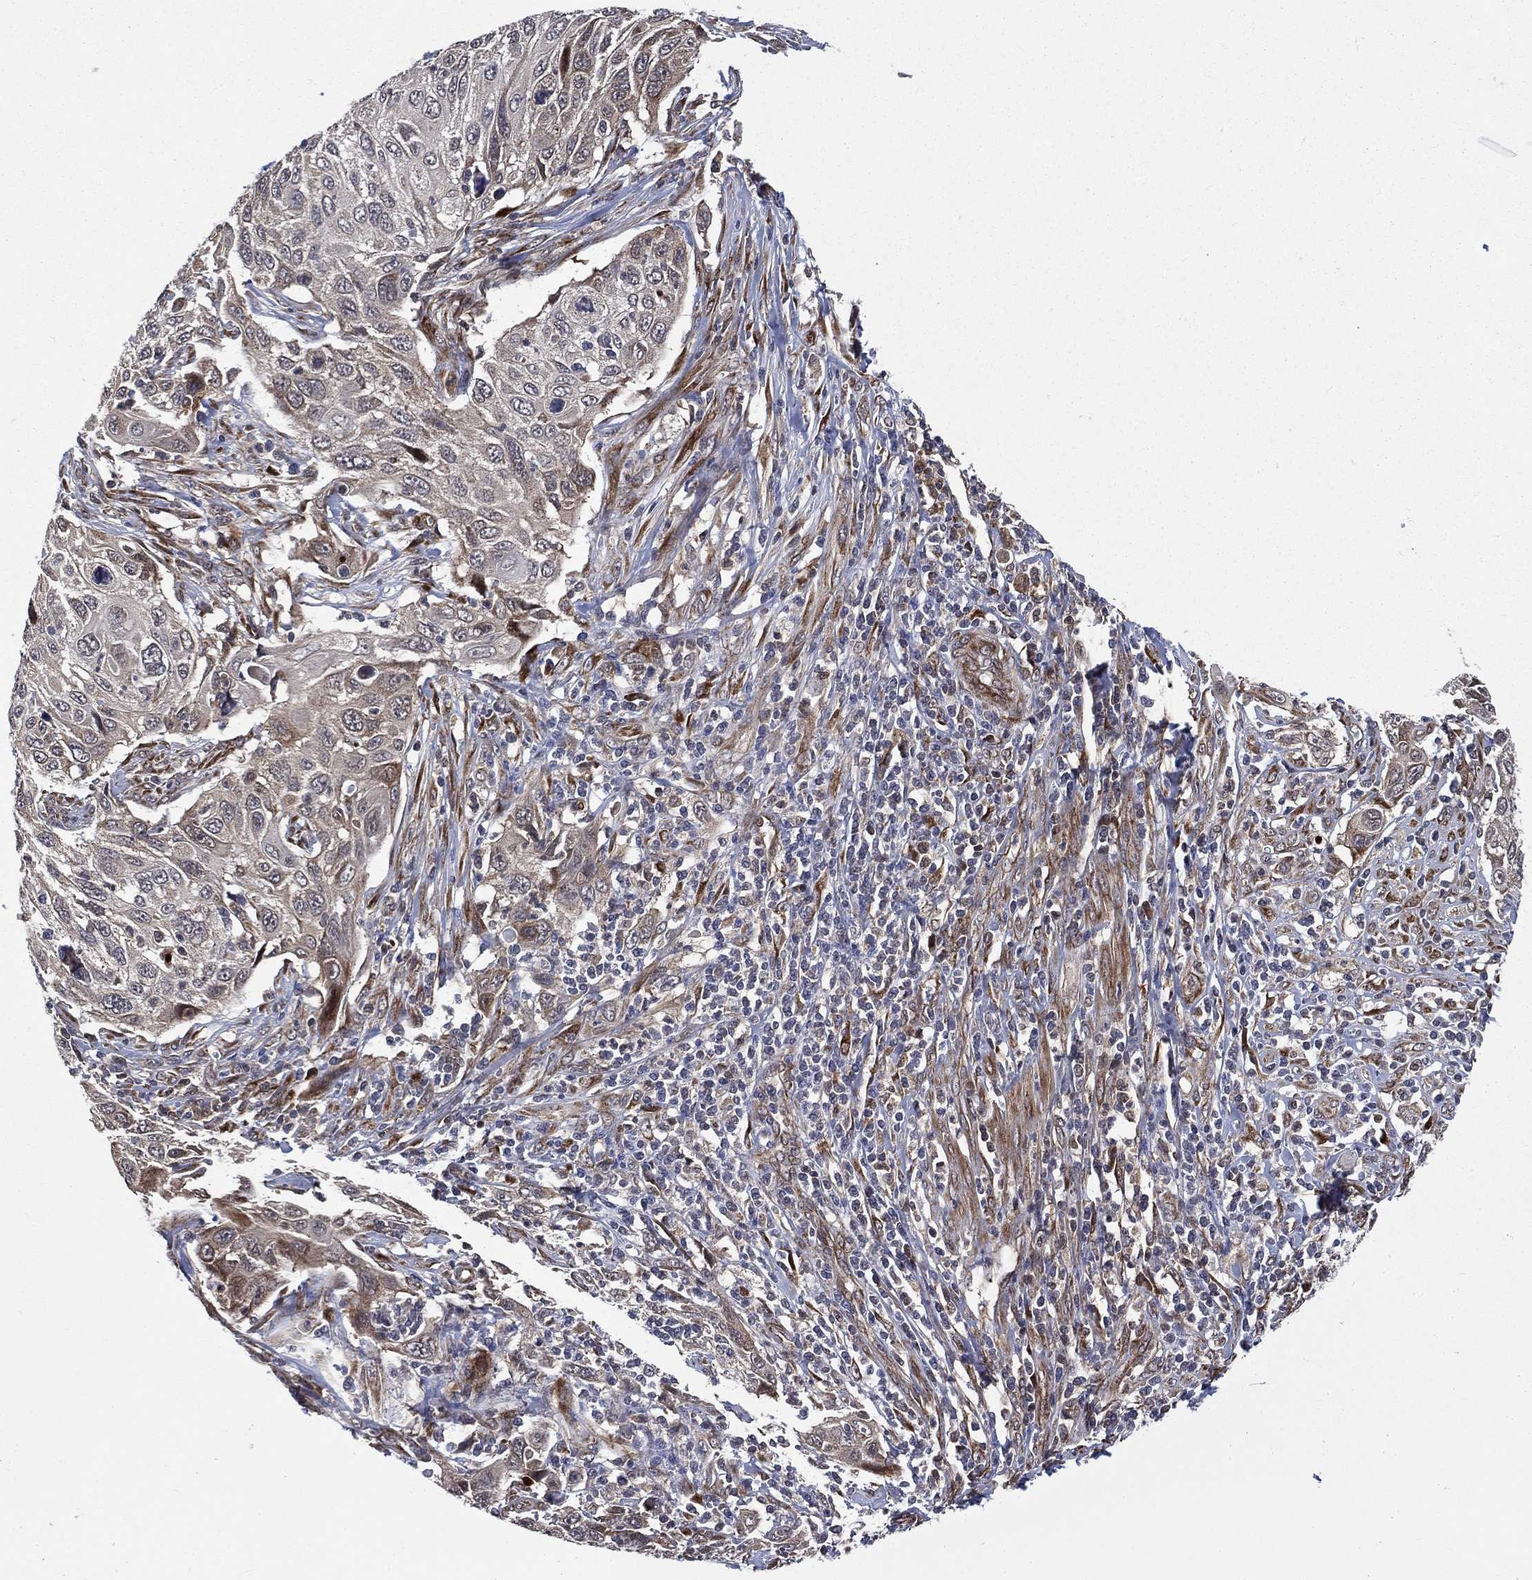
{"staining": {"intensity": "moderate", "quantity": "<25%", "location": "cytoplasmic/membranous"}, "tissue": "cervical cancer", "cell_type": "Tumor cells", "image_type": "cancer", "snomed": [{"axis": "morphology", "description": "Squamous cell carcinoma, NOS"}, {"axis": "topography", "description": "Cervix"}], "caption": "There is low levels of moderate cytoplasmic/membranous staining in tumor cells of cervical squamous cell carcinoma, as demonstrated by immunohistochemical staining (brown color).", "gene": "RAB11FIP4", "patient": {"sex": "female", "age": 70}}